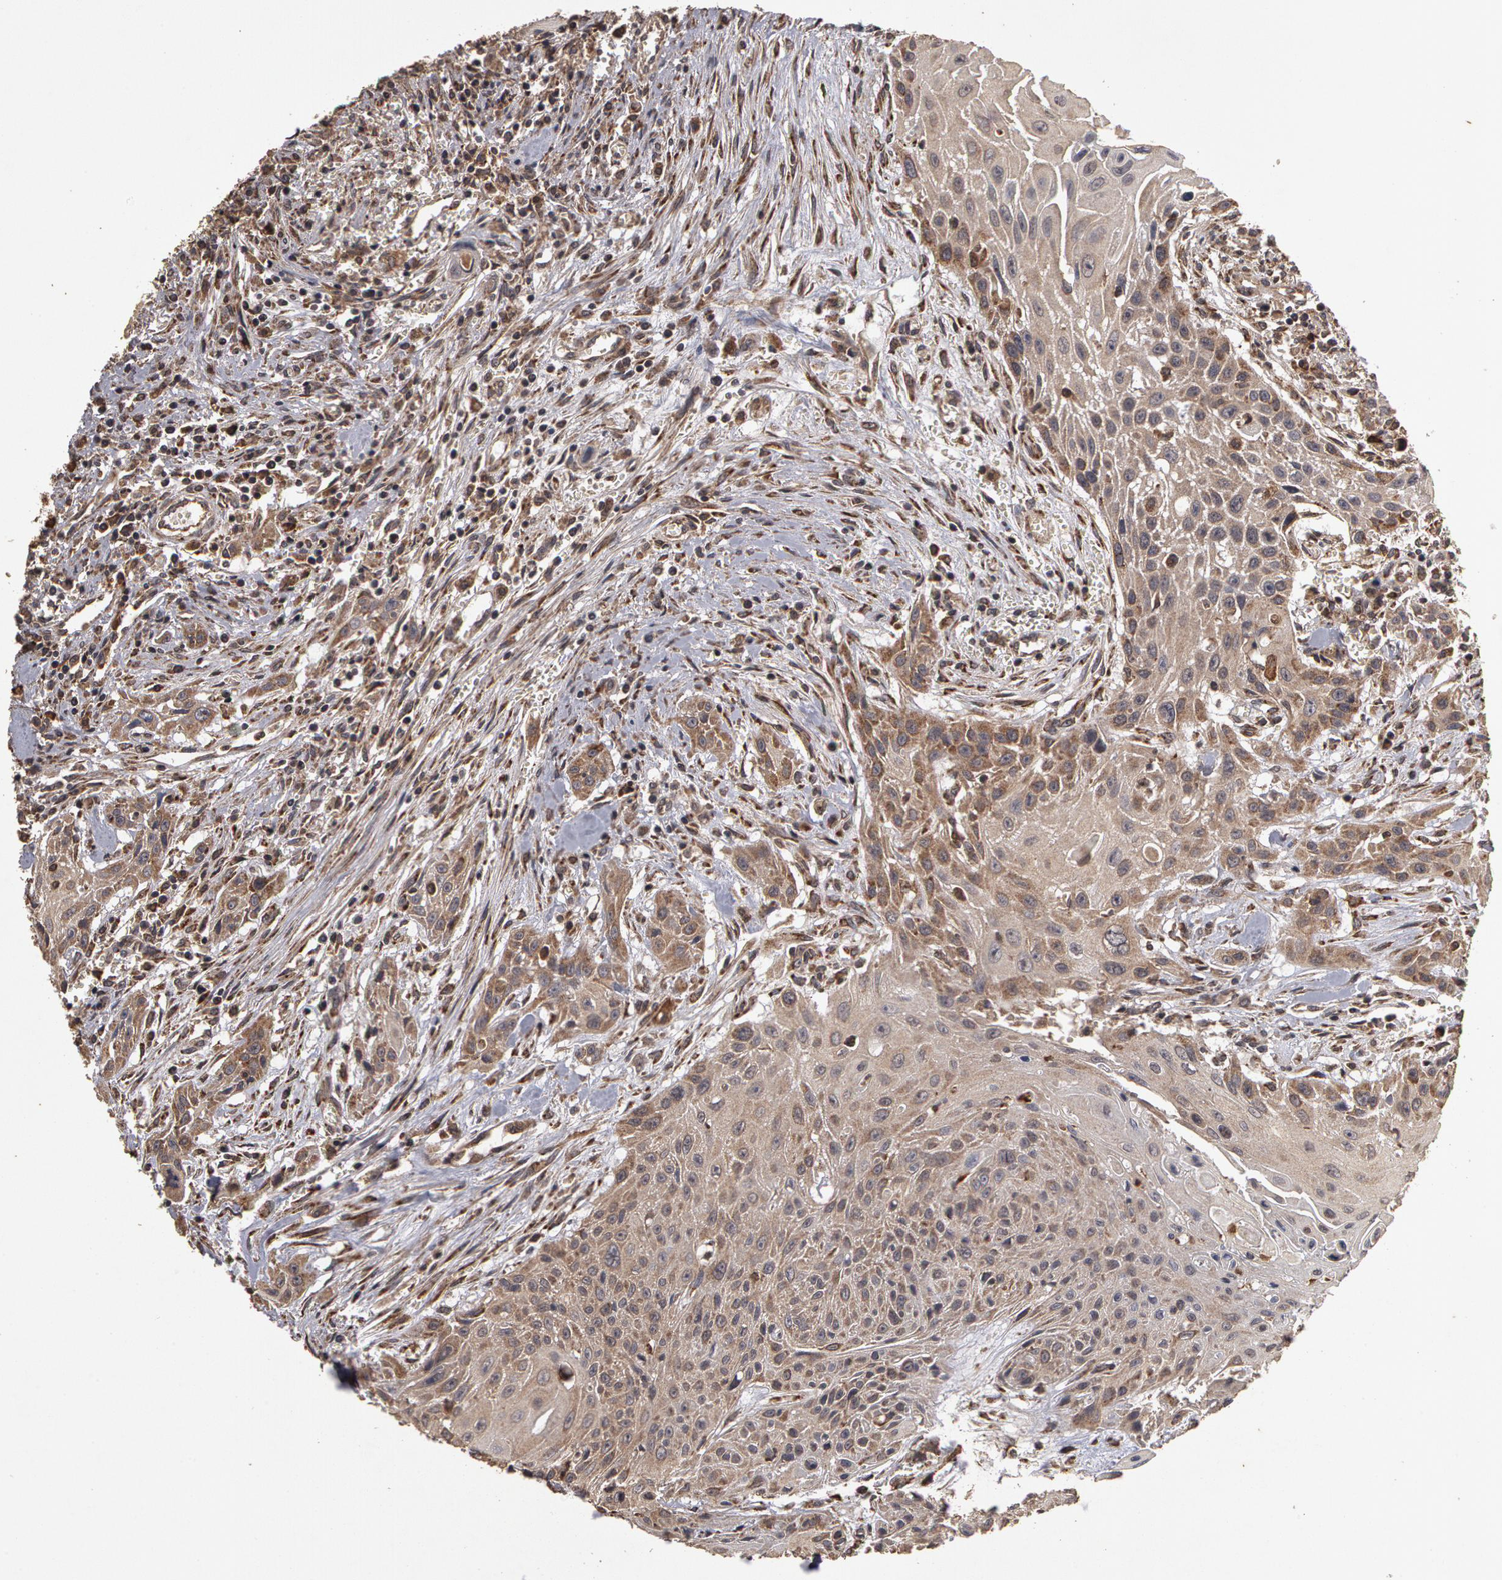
{"staining": {"intensity": "weak", "quantity": "25%-75%", "location": "cytoplasmic/membranous"}, "tissue": "head and neck cancer", "cell_type": "Tumor cells", "image_type": "cancer", "snomed": [{"axis": "morphology", "description": "Squamous cell carcinoma, NOS"}, {"axis": "morphology", "description": "Squamous cell carcinoma, metastatic, NOS"}, {"axis": "topography", "description": "Lymph node"}, {"axis": "topography", "description": "Salivary gland"}, {"axis": "topography", "description": "Head-Neck"}], "caption": "Human metastatic squamous cell carcinoma (head and neck) stained with a brown dye reveals weak cytoplasmic/membranous positive positivity in approximately 25%-75% of tumor cells.", "gene": "CALR", "patient": {"sex": "female", "age": 74}}